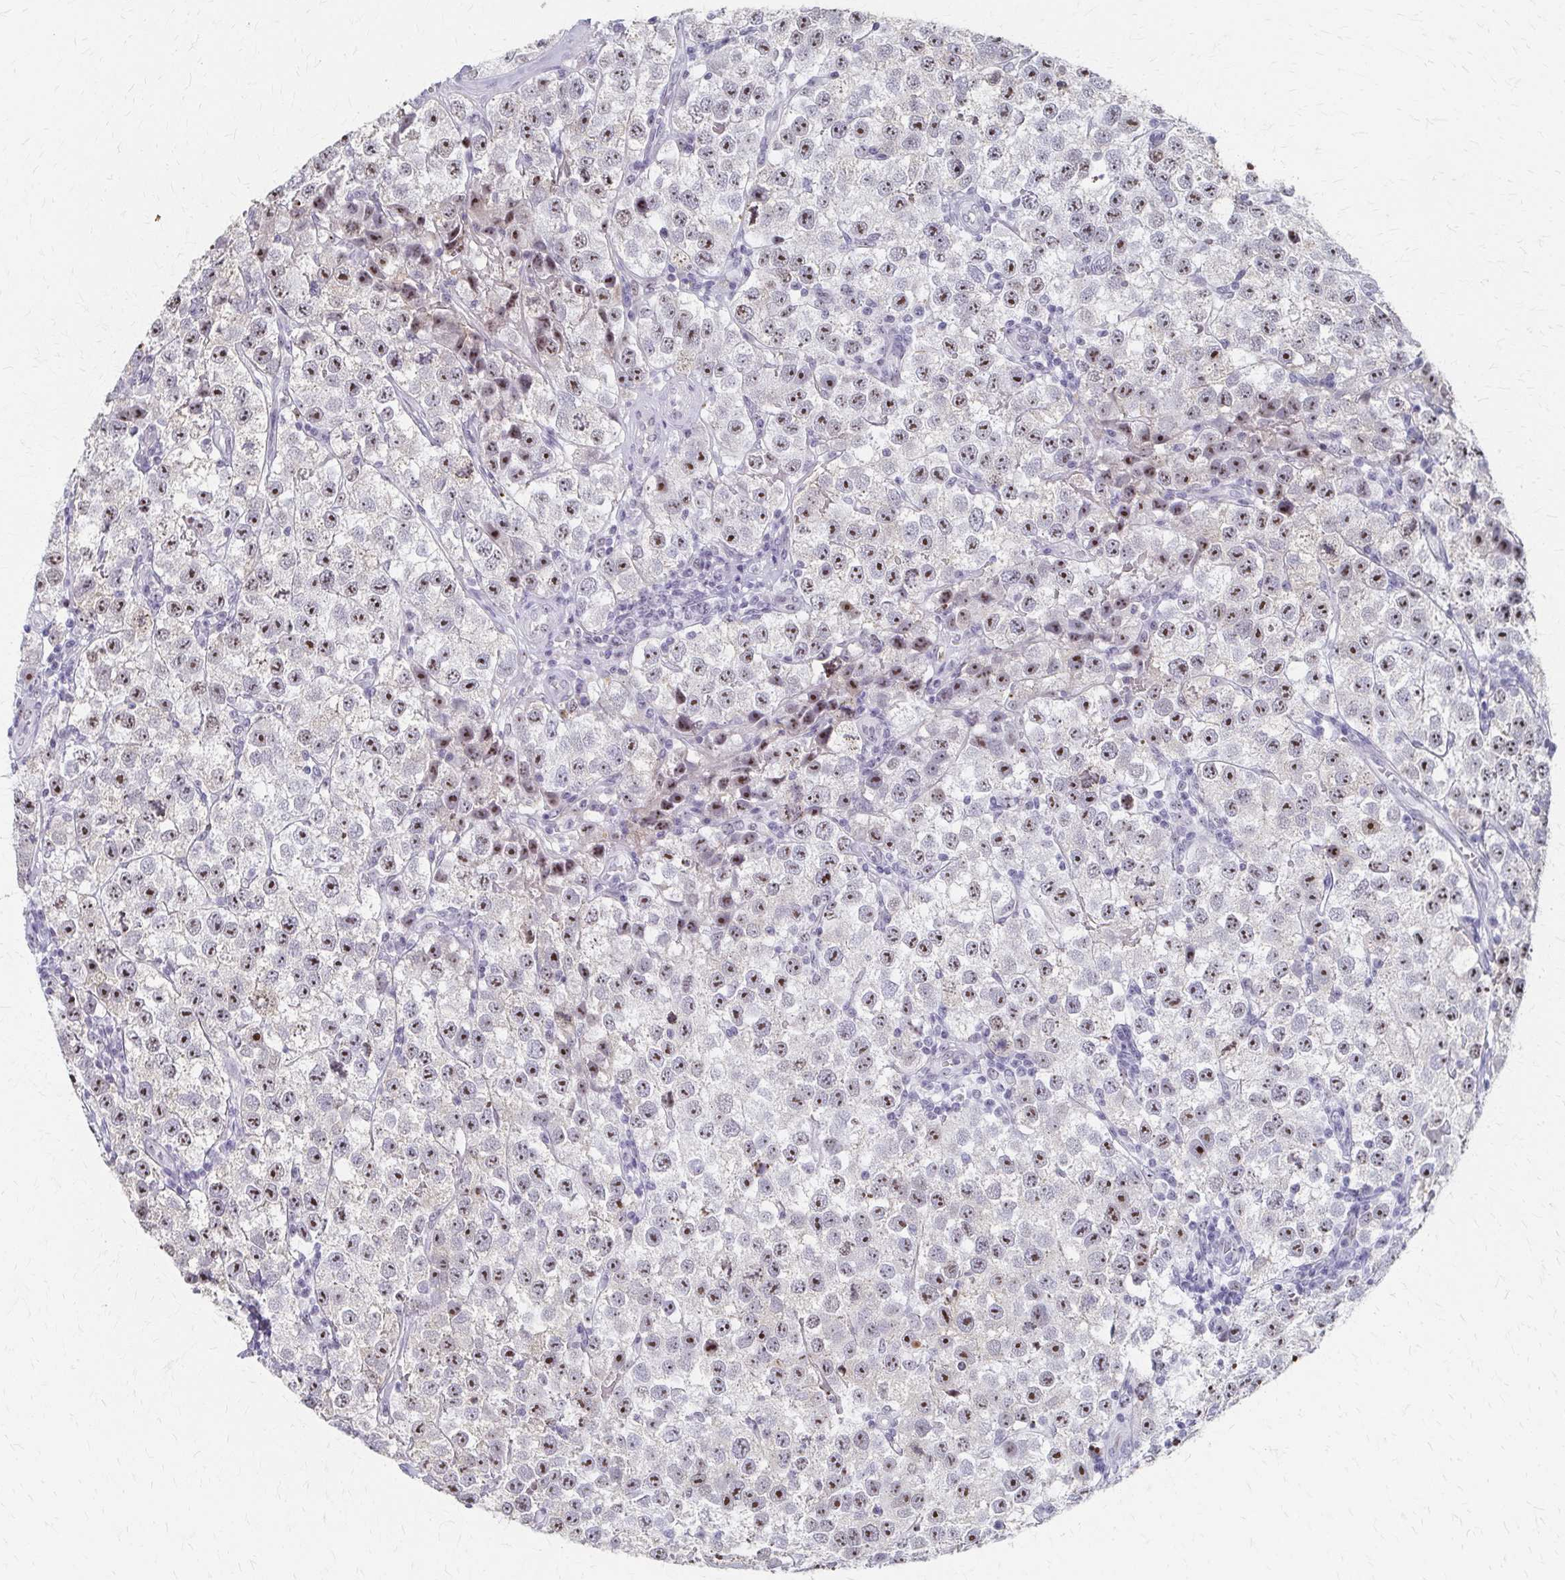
{"staining": {"intensity": "strong", "quantity": ">75%", "location": "nuclear"}, "tissue": "testis cancer", "cell_type": "Tumor cells", "image_type": "cancer", "snomed": [{"axis": "morphology", "description": "Seminoma, NOS"}, {"axis": "topography", "description": "Testis"}], "caption": "Immunohistochemistry (IHC) micrograph of seminoma (testis) stained for a protein (brown), which demonstrates high levels of strong nuclear positivity in about >75% of tumor cells.", "gene": "PES1", "patient": {"sex": "male", "age": 34}}